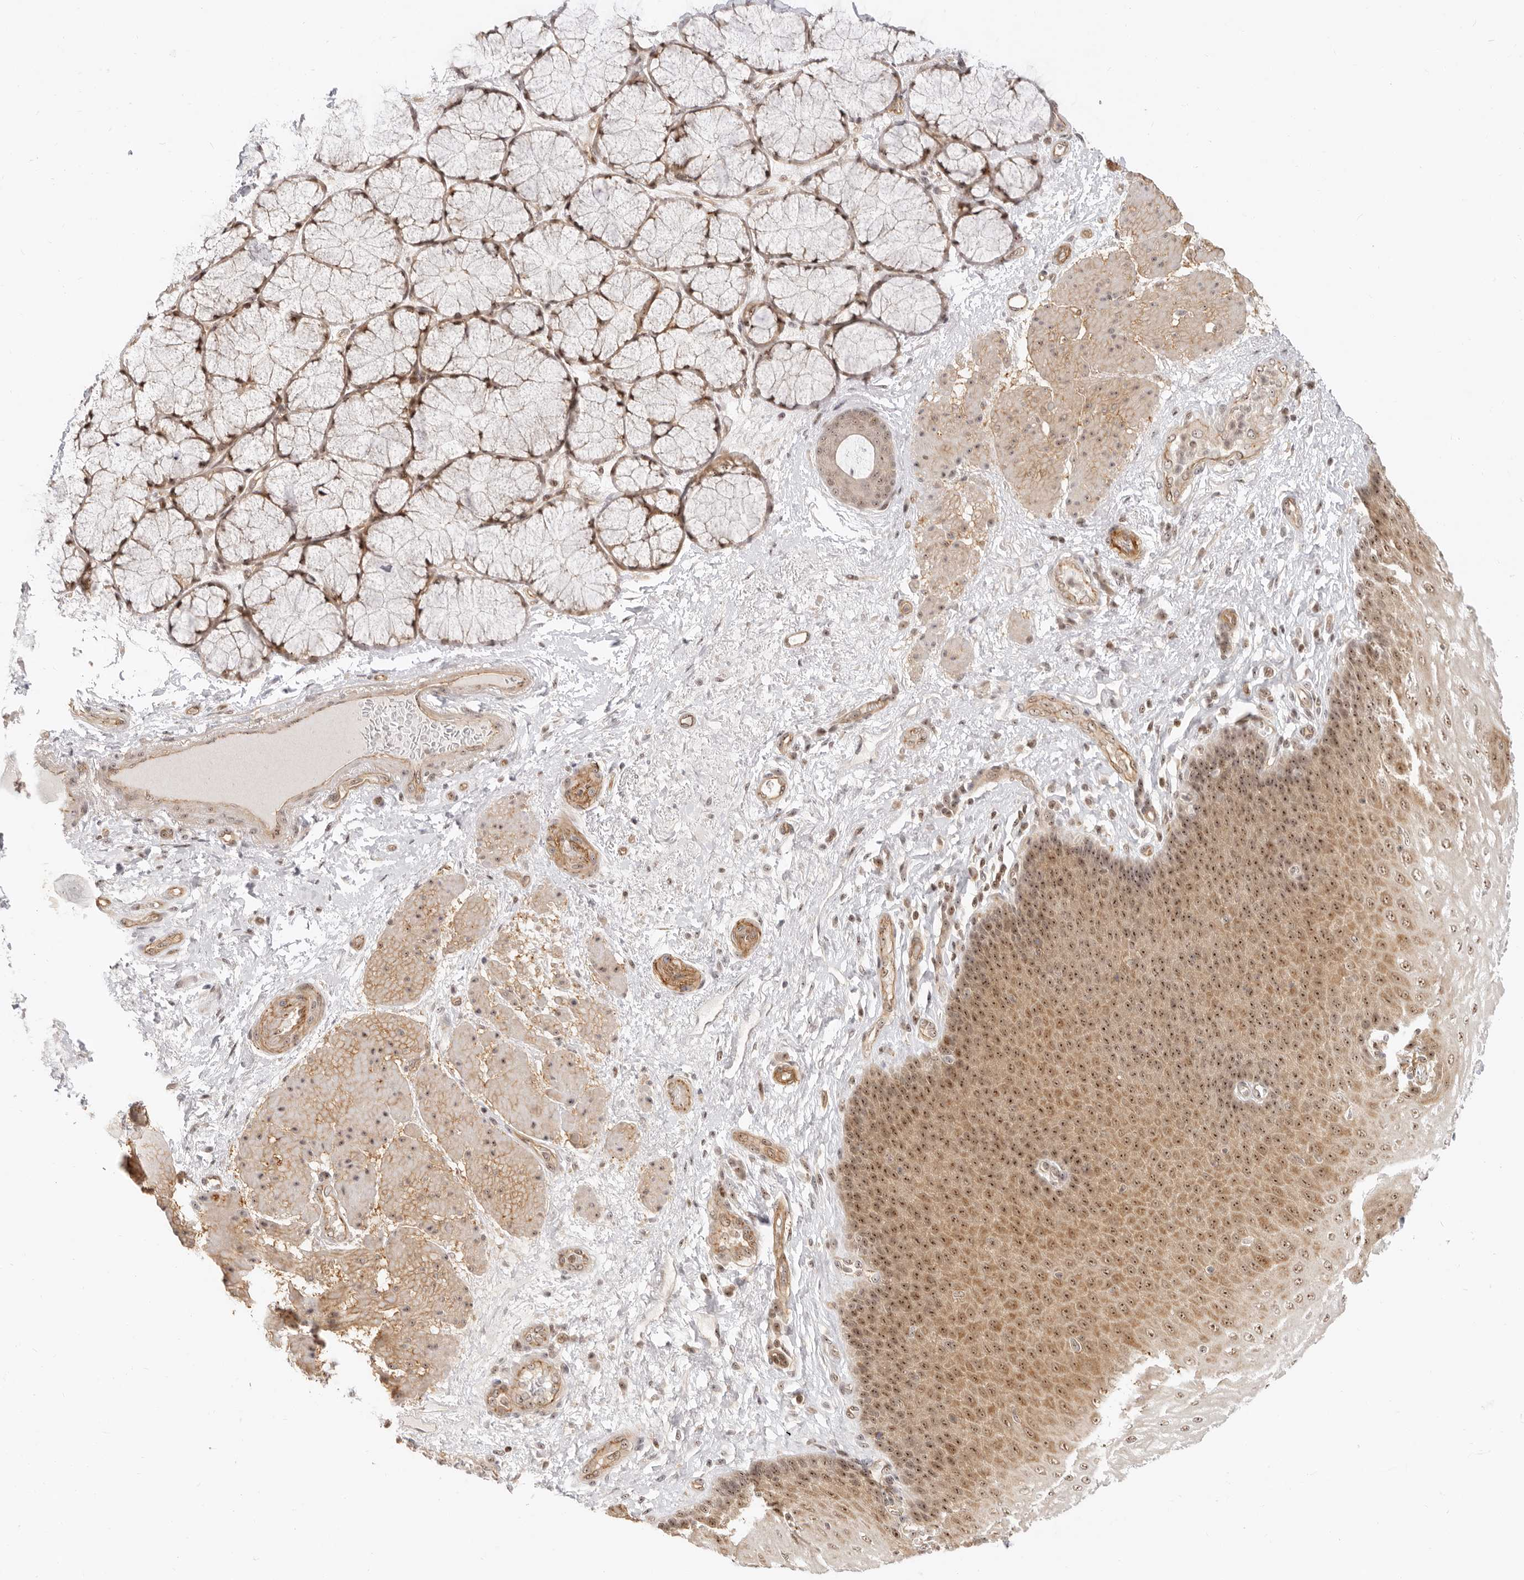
{"staining": {"intensity": "moderate", "quantity": ">75%", "location": "cytoplasmic/membranous,nuclear"}, "tissue": "esophagus", "cell_type": "Squamous epithelial cells", "image_type": "normal", "snomed": [{"axis": "morphology", "description": "Normal tissue, NOS"}, {"axis": "topography", "description": "Esophagus"}], "caption": "High-magnification brightfield microscopy of normal esophagus stained with DAB (3,3'-diaminobenzidine) (brown) and counterstained with hematoxylin (blue). squamous epithelial cells exhibit moderate cytoplasmic/membranous,nuclear positivity is appreciated in about>75% of cells.", "gene": "BAP1", "patient": {"sex": "male", "age": 54}}